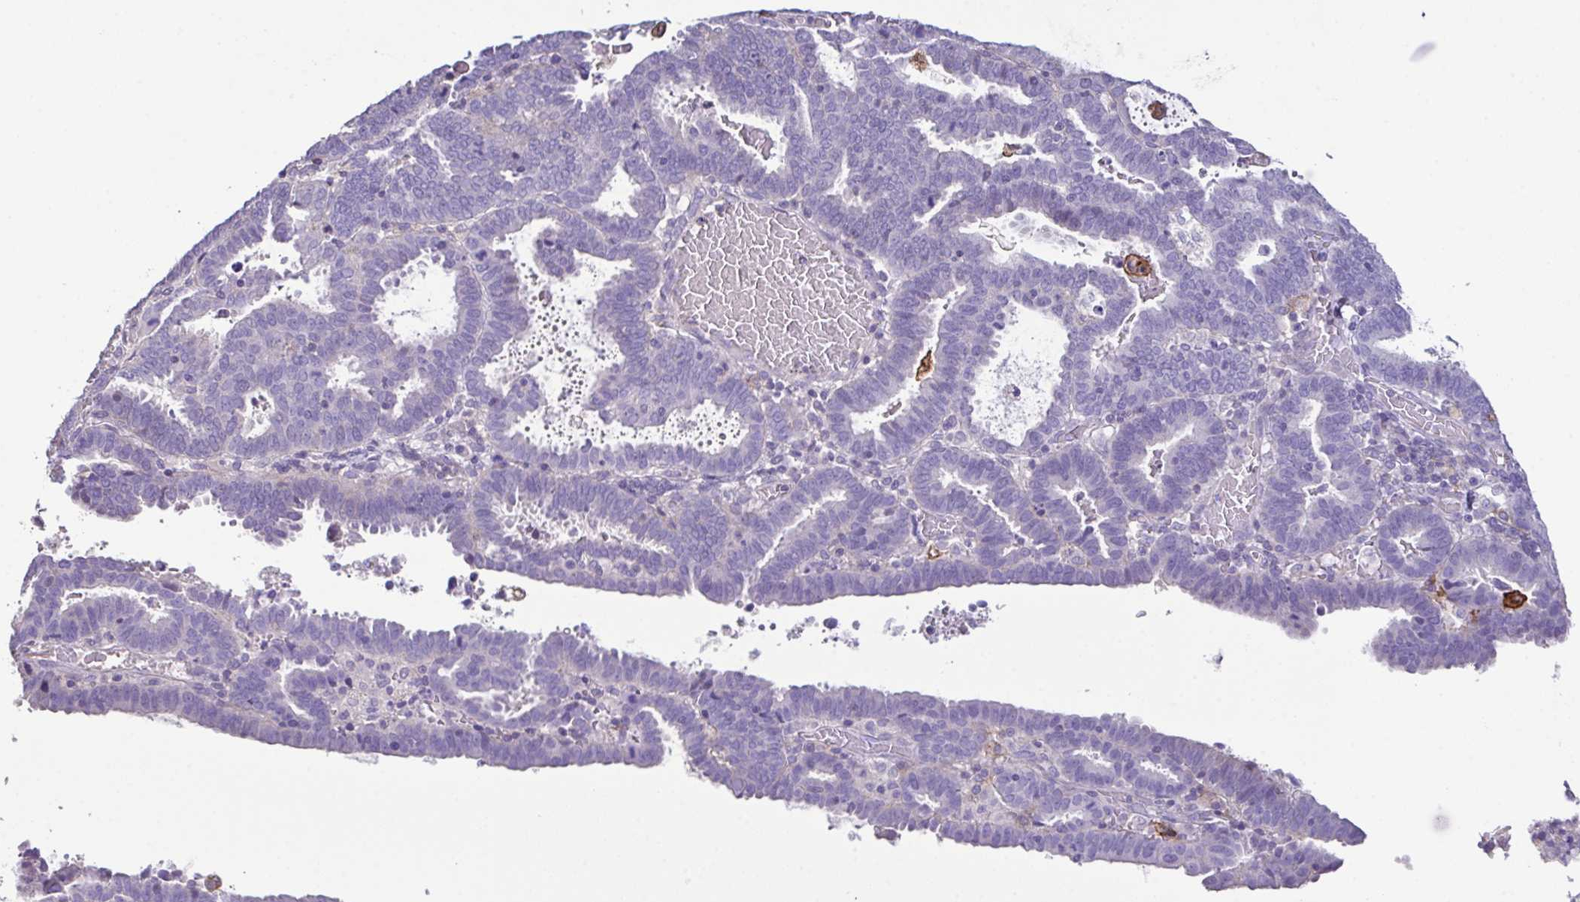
{"staining": {"intensity": "negative", "quantity": "none", "location": "none"}, "tissue": "endometrial cancer", "cell_type": "Tumor cells", "image_type": "cancer", "snomed": [{"axis": "morphology", "description": "Adenocarcinoma, NOS"}, {"axis": "topography", "description": "Uterus"}], "caption": "High magnification brightfield microscopy of adenocarcinoma (endometrial) stained with DAB (brown) and counterstained with hematoxylin (blue): tumor cells show no significant staining.", "gene": "MARCO", "patient": {"sex": "female", "age": 83}}